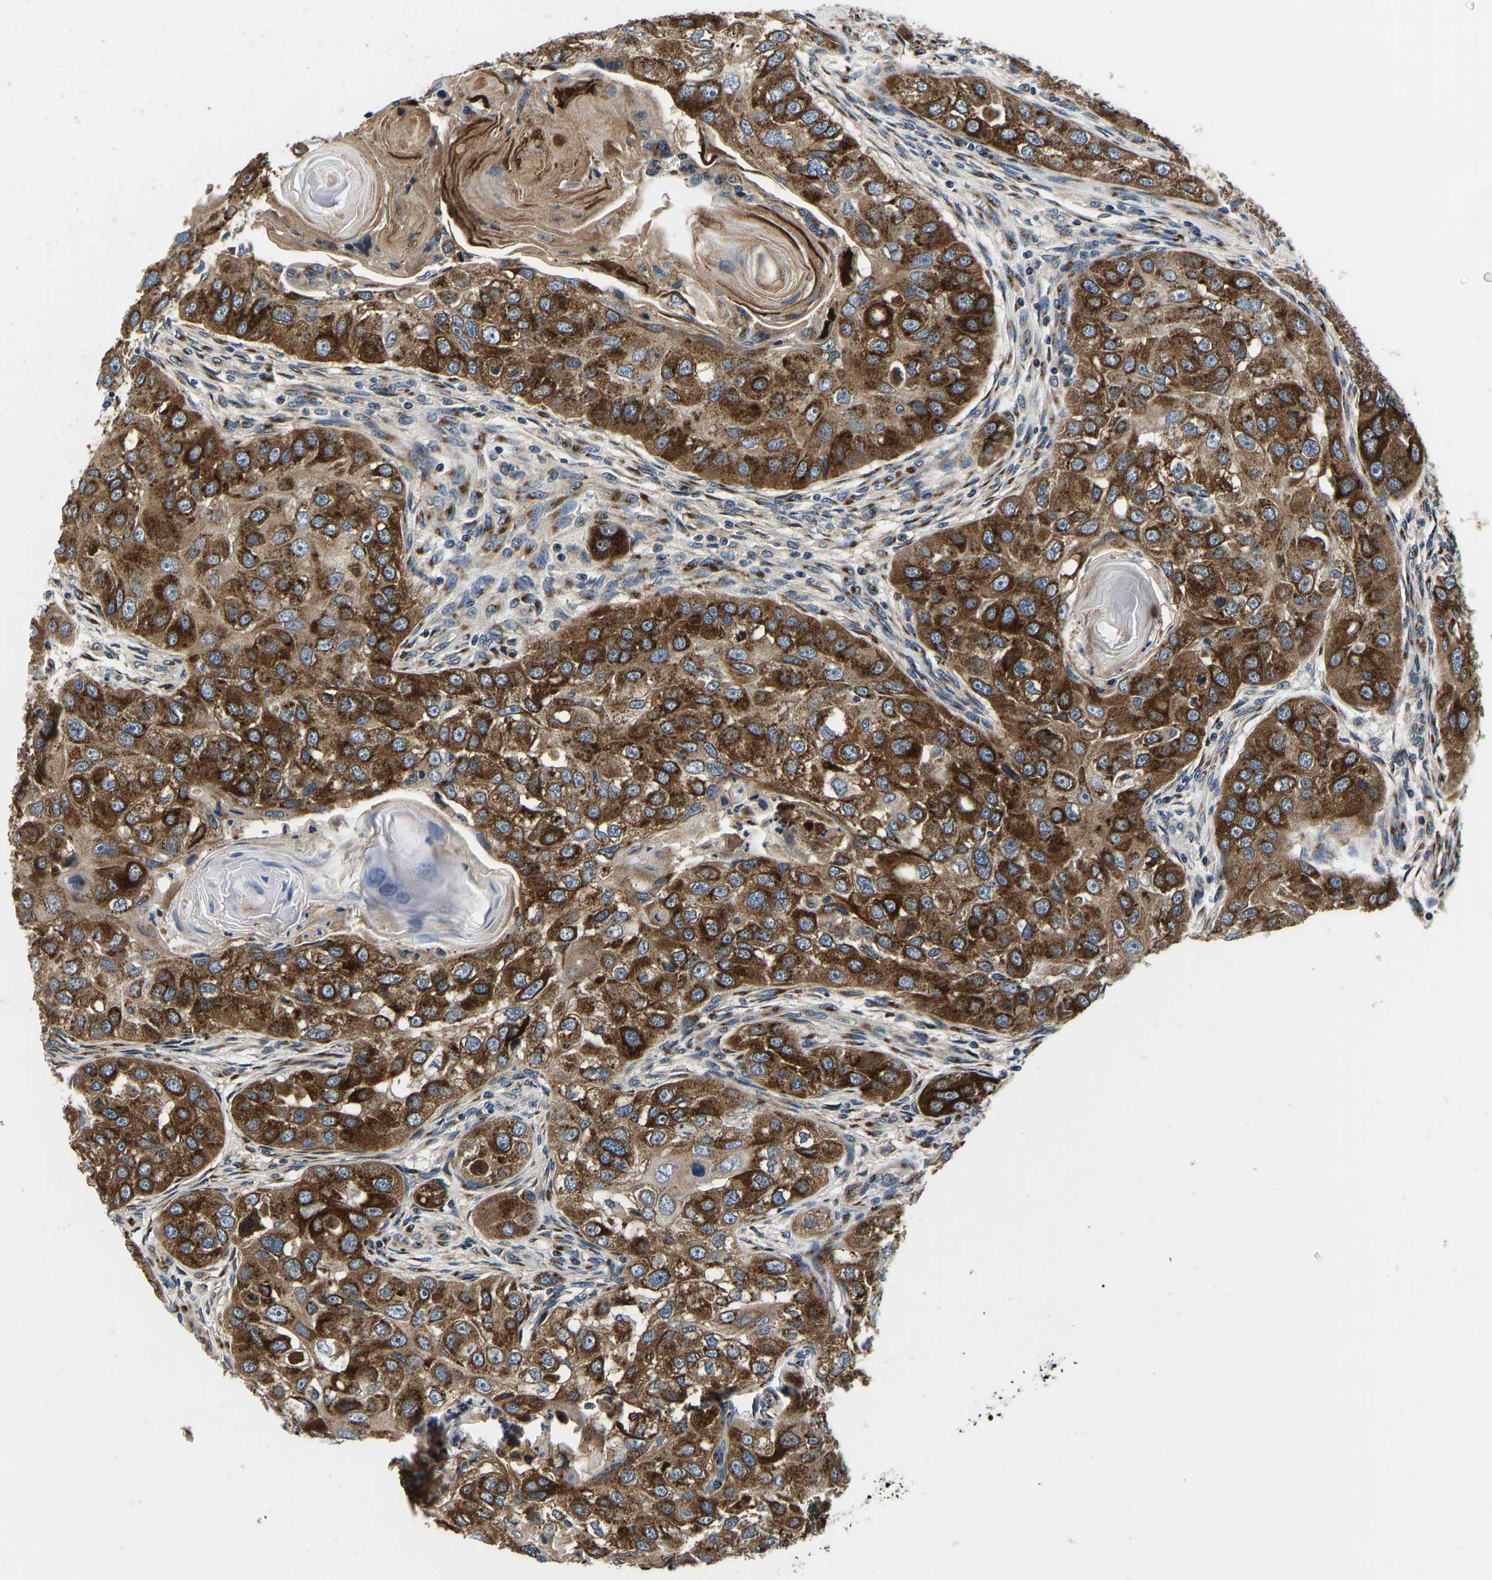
{"staining": {"intensity": "strong", "quantity": ">75%", "location": "cytoplasmic/membranous"}, "tissue": "head and neck cancer", "cell_type": "Tumor cells", "image_type": "cancer", "snomed": [{"axis": "morphology", "description": "Normal tissue, NOS"}, {"axis": "morphology", "description": "Squamous cell carcinoma, NOS"}, {"axis": "topography", "description": "Skeletal muscle"}, {"axis": "topography", "description": "Head-Neck"}], "caption": "Immunohistochemistry histopathology image of head and neck cancer (squamous cell carcinoma) stained for a protein (brown), which displays high levels of strong cytoplasmic/membranous staining in about >75% of tumor cells.", "gene": "RABAC1", "patient": {"sex": "male", "age": 51}}